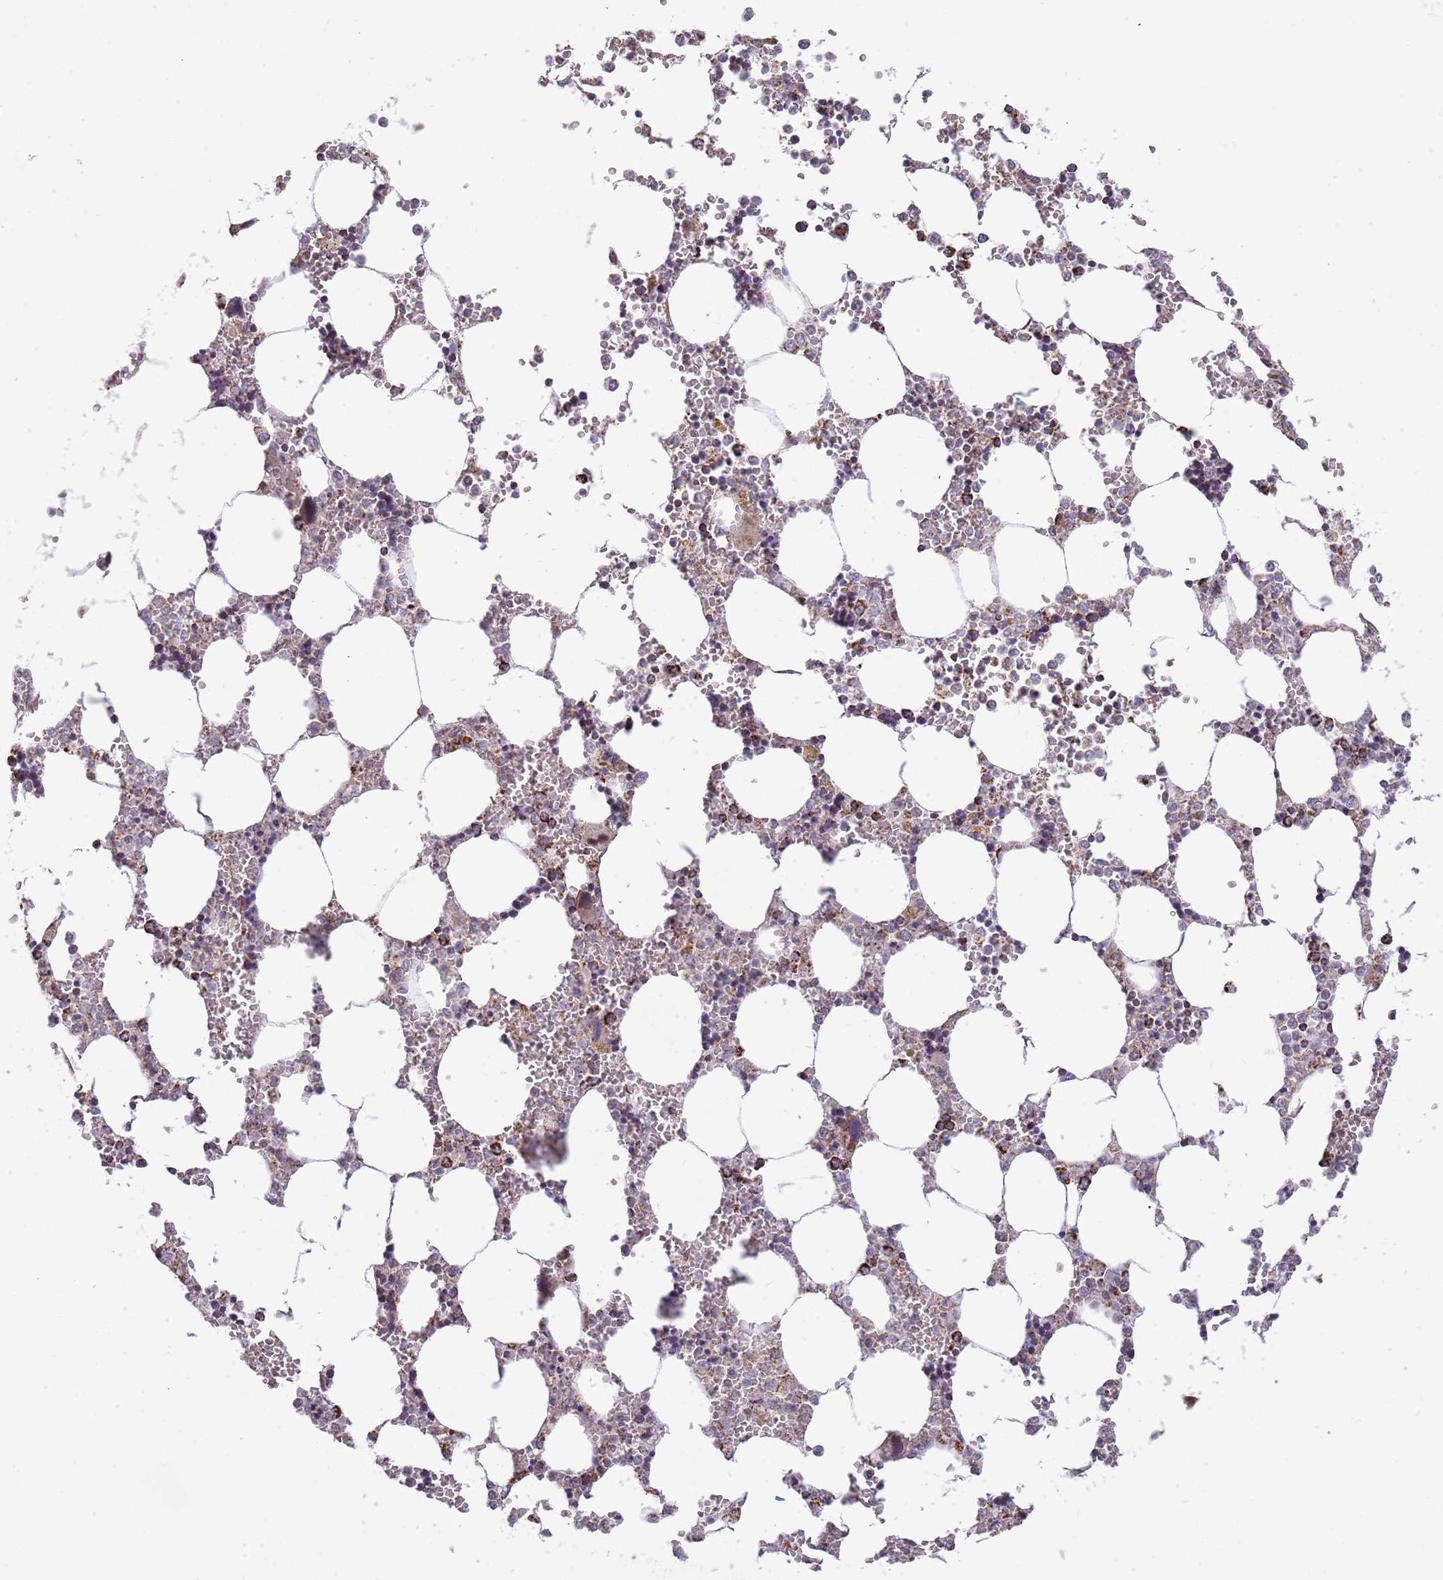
{"staining": {"intensity": "strong", "quantity": "<25%", "location": "cytoplasmic/membranous"}, "tissue": "bone marrow", "cell_type": "Hematopoietic cells", "image_type": "normal", "snomed": [{"axis": "morphology", "description": "Normal tissue, NOS"}, {"axis": "topography", "description": "Bone marrow"}], "caption": "A high-resolution image shows IHC staining of benign bone marrow, which reveals strong cytoplasmic/membranous positivity in about <25% of hematopoietic cells.", "gene": "VPS16", "patient": {"sex": "male", "age": 64}}